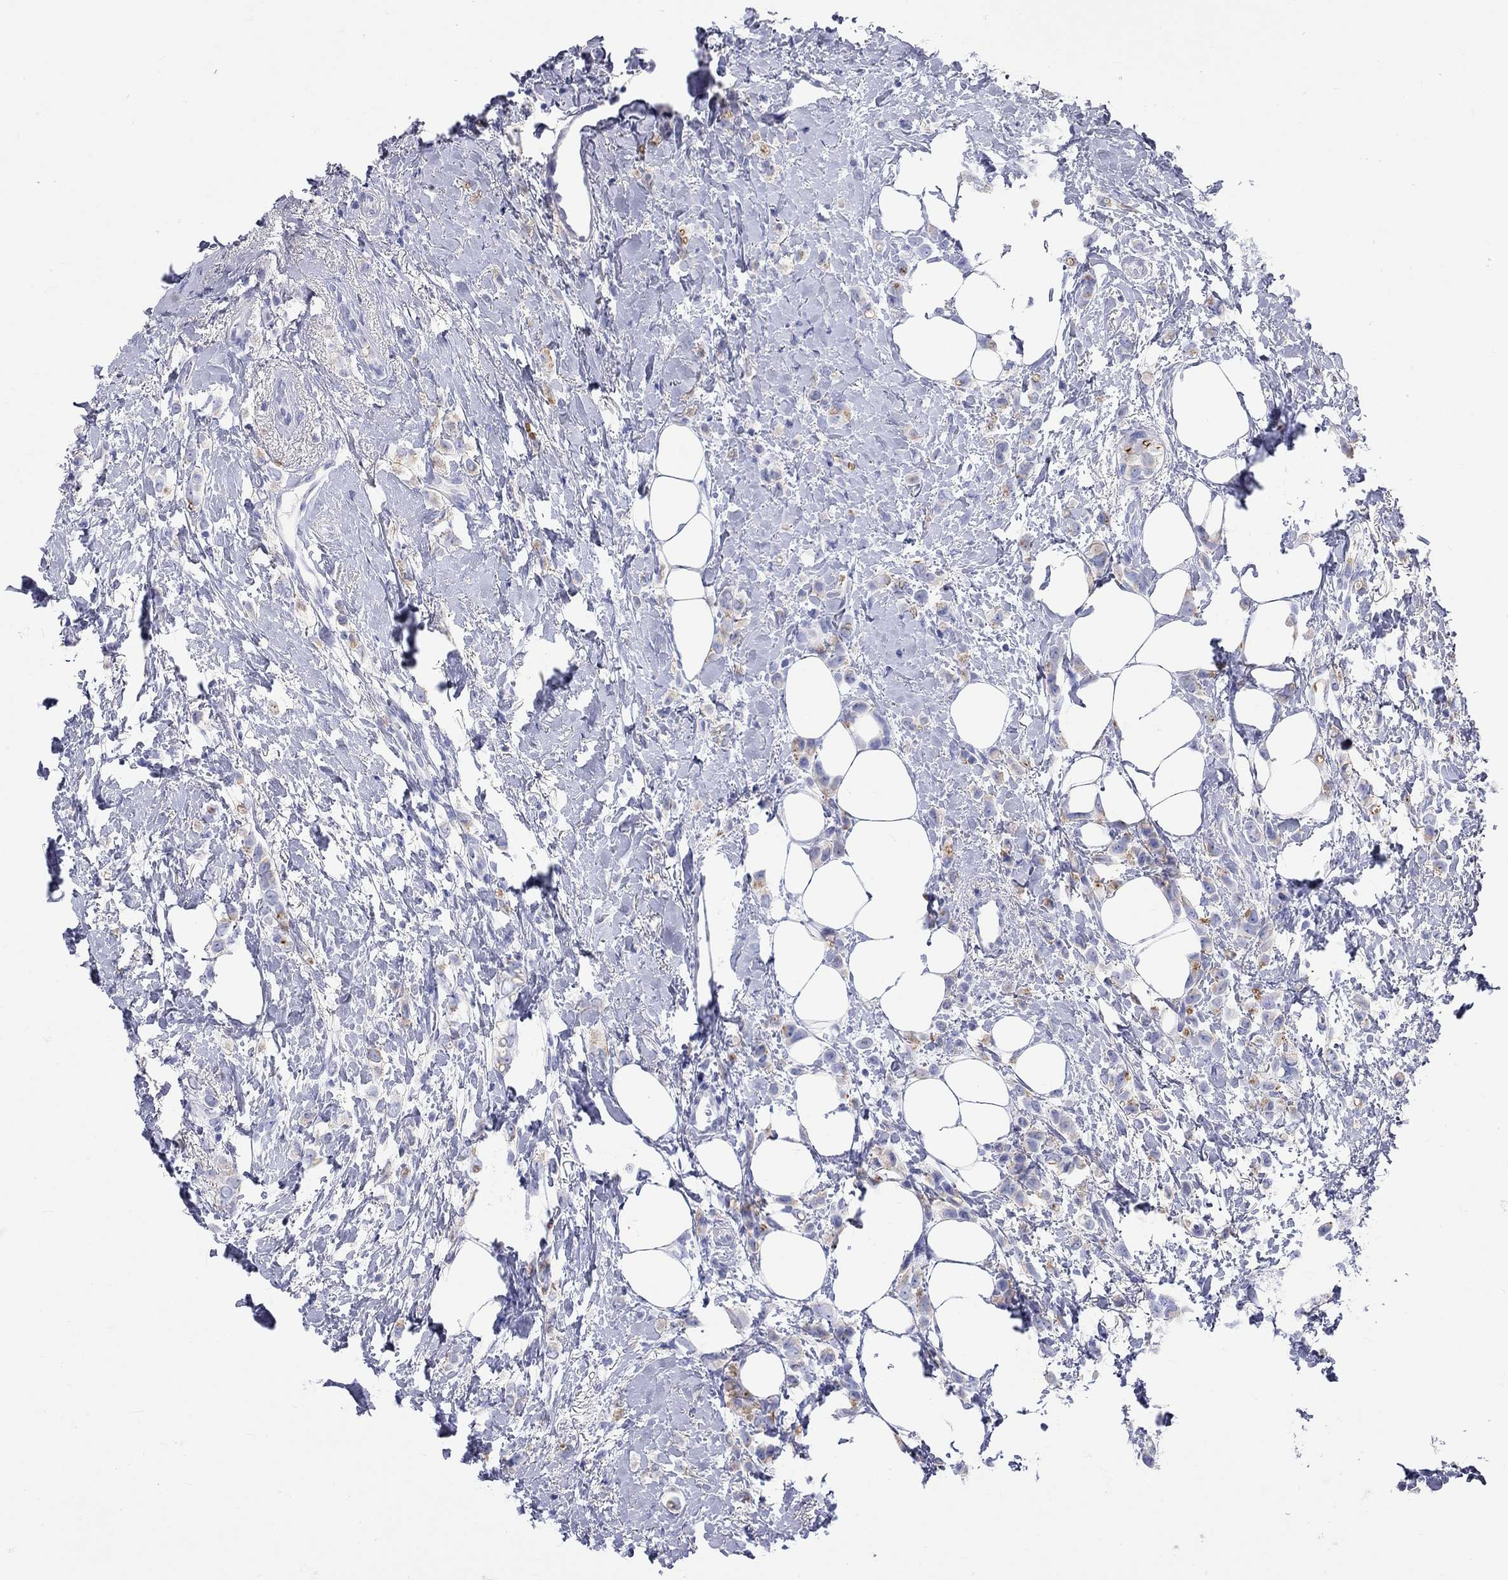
{"staining": {"intensity": "moderate", "quantity": "25%-75%", "location": "cytoplasmic/membranous"}, "tissue": "breast cancer", "cell_type": "Tumor cells", "image_type": "cancer", "snomed": [{"axis": "morphology", "description": "Lobular carcinoma"}, {"axis": "topography", "description": "Breast"}], "caption": "Tumor cells show moderate cytoplasmic/membranous expression in approximately 25%-75% of cells in lobular carcinoma (breast). (IHC, brightfield microscopy, high magnification).", "gene": "SPATA9", "patient": {"sex": "female", "age": 66}}